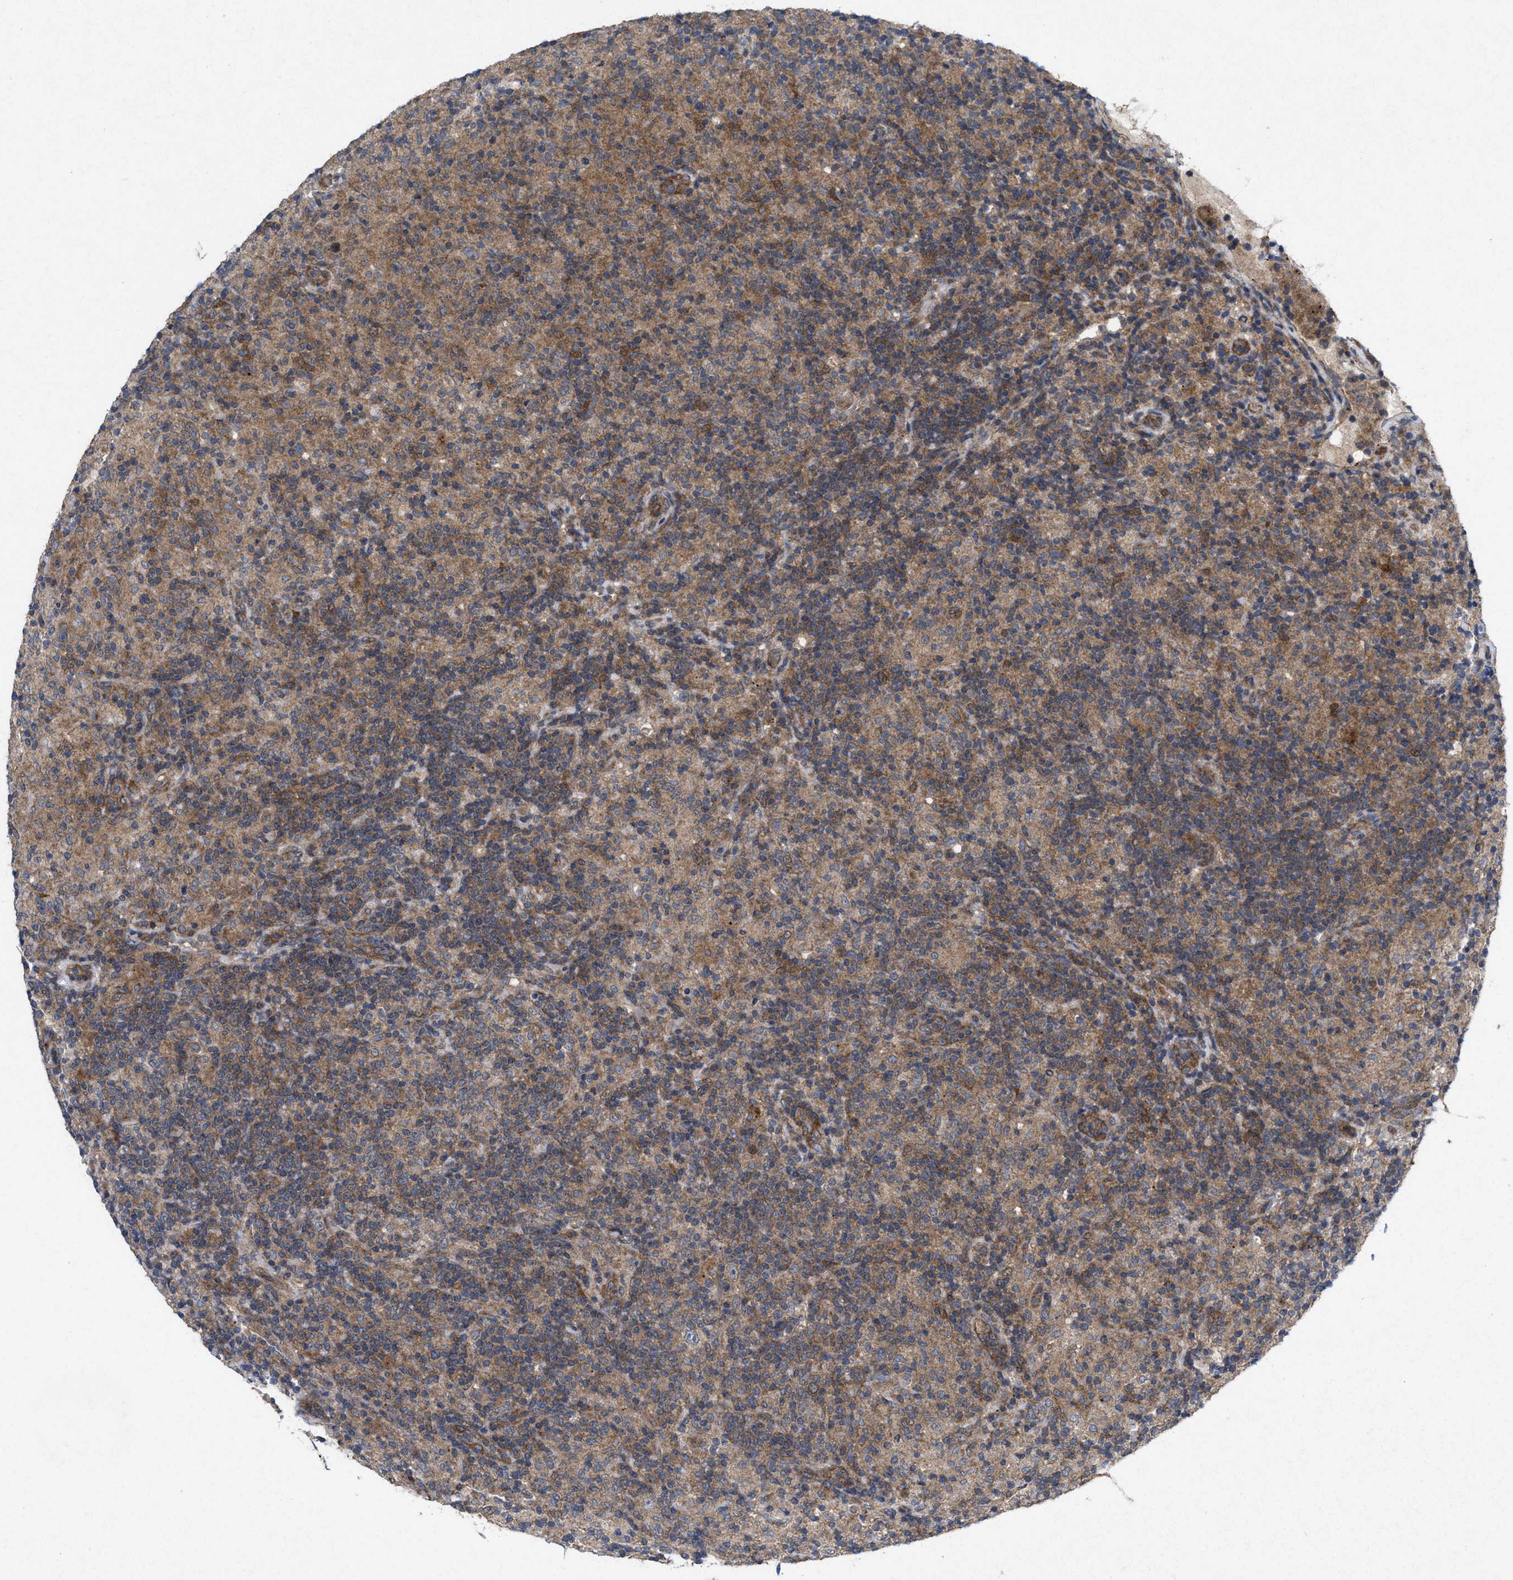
{"staining": {"intensity": "weak", "quantity": "25%-75%", "location": "cytoplasmic/membranous"}, "tissue": "lymphoma", "cell_type": "Tumor cells", "image_type": "cancer", "snomed": [{"axis": "morphology", "description": "Hodgkin's disease, NOS"}, {"axis": "topography", "description": "Lymph node"}], "caption": "There is low levels of weak cytoplasmic/membranous staining in tumor cells of Hodgkin's disease, as demonstrated by immunohistochemical staining (brown color).", "gene": "MSI2", "patient": {"sex": "male", "age": 70}}